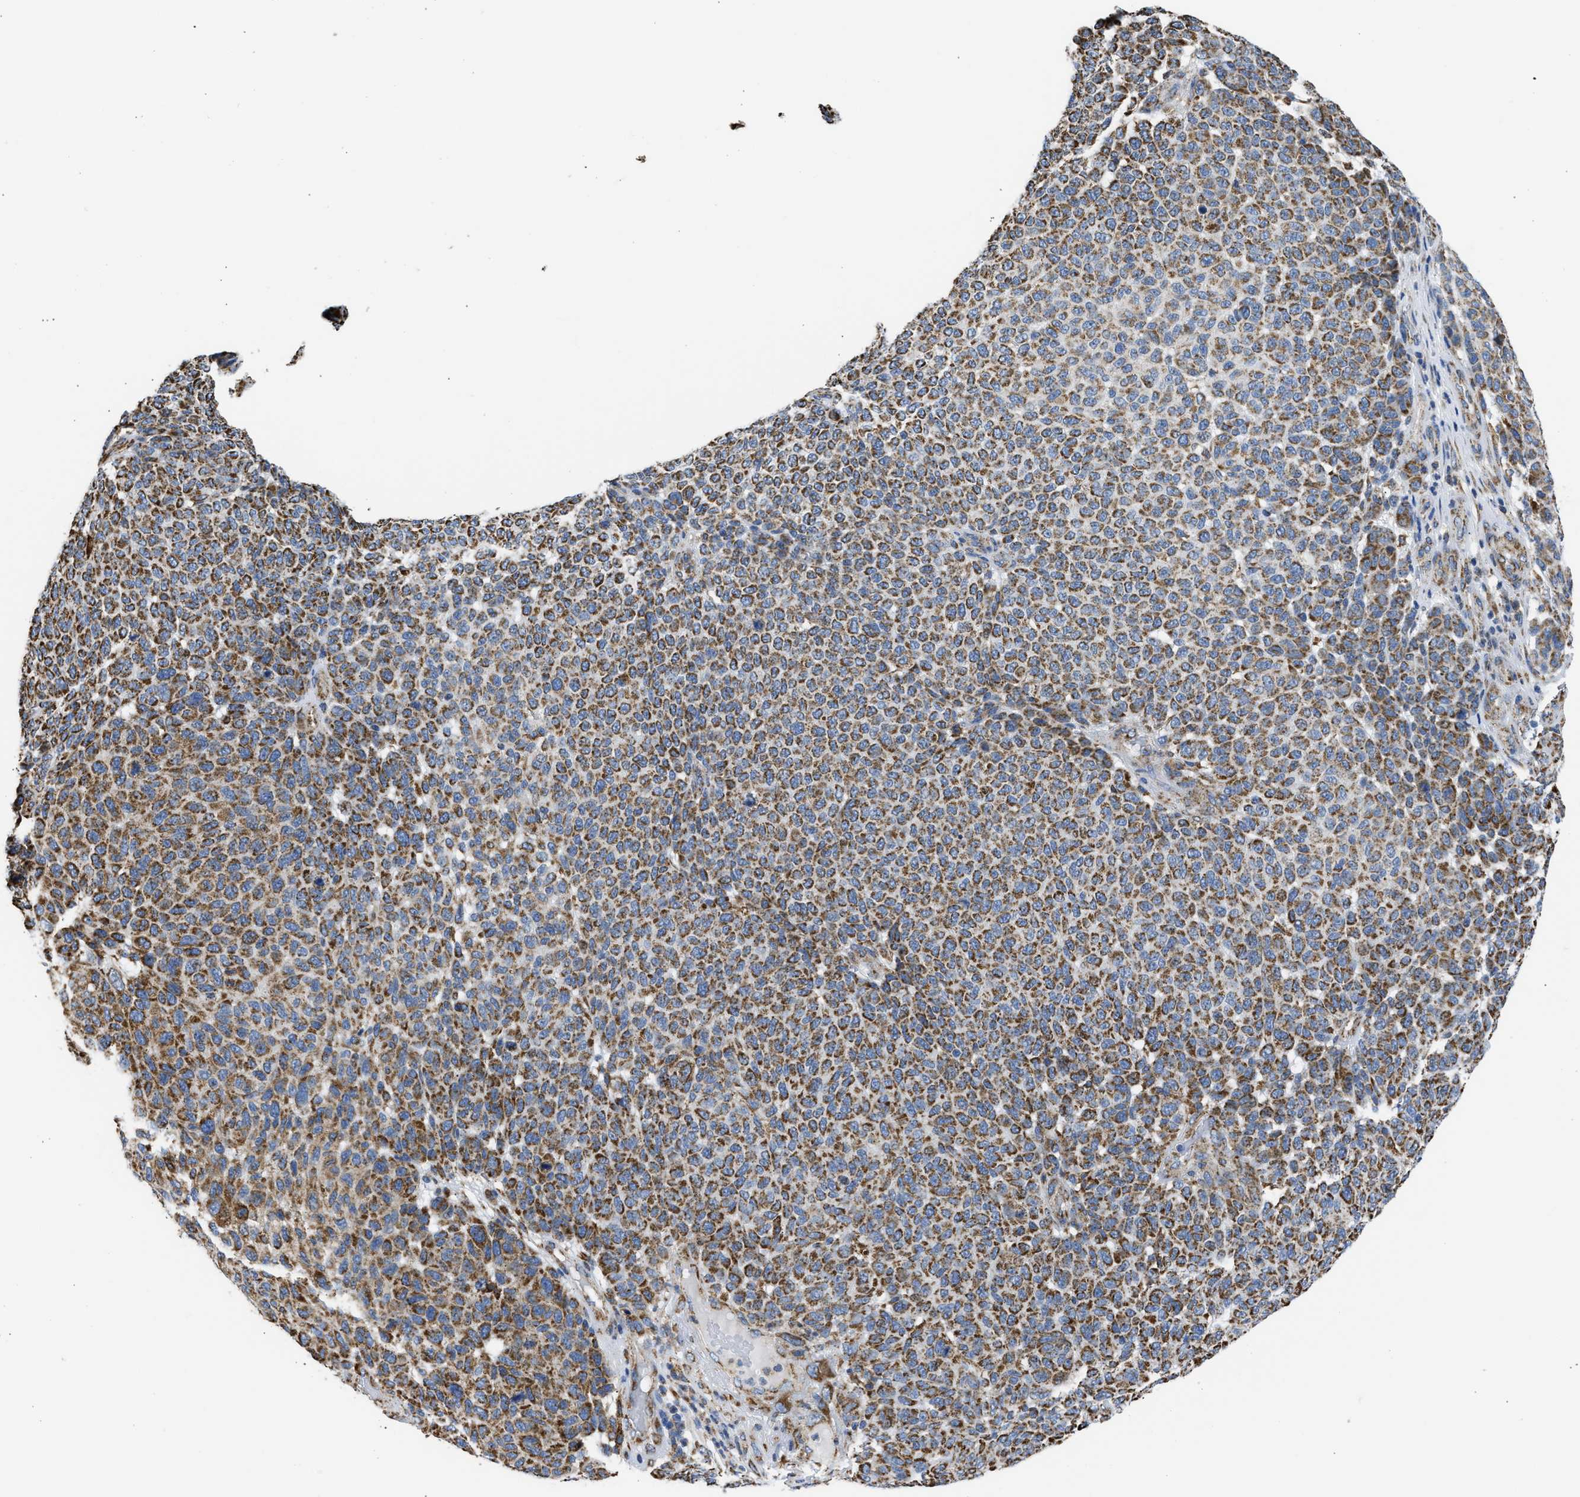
{"staining": {"intensity": "moderate", "quantity": ">75%", "location": "cytoplasmic/membranous"}, "tissue": "melanoma", "cell_type": "Tumor cells", "image_type": "cancer", "snomed": [{"axis": "morphology", "description": "Malignant melanoma, NOS"}, {"axis": "topography", "description": "Skin"}], "caption": "IHC (DAB (3,3'-diaminobenzidine)) staining of human melanoma displays moderate cytoplasmic/membranous protein expression in about >75% of tumor cells.", "gene": "CYCS", "patient": {"sex": "male", "age": 59}}